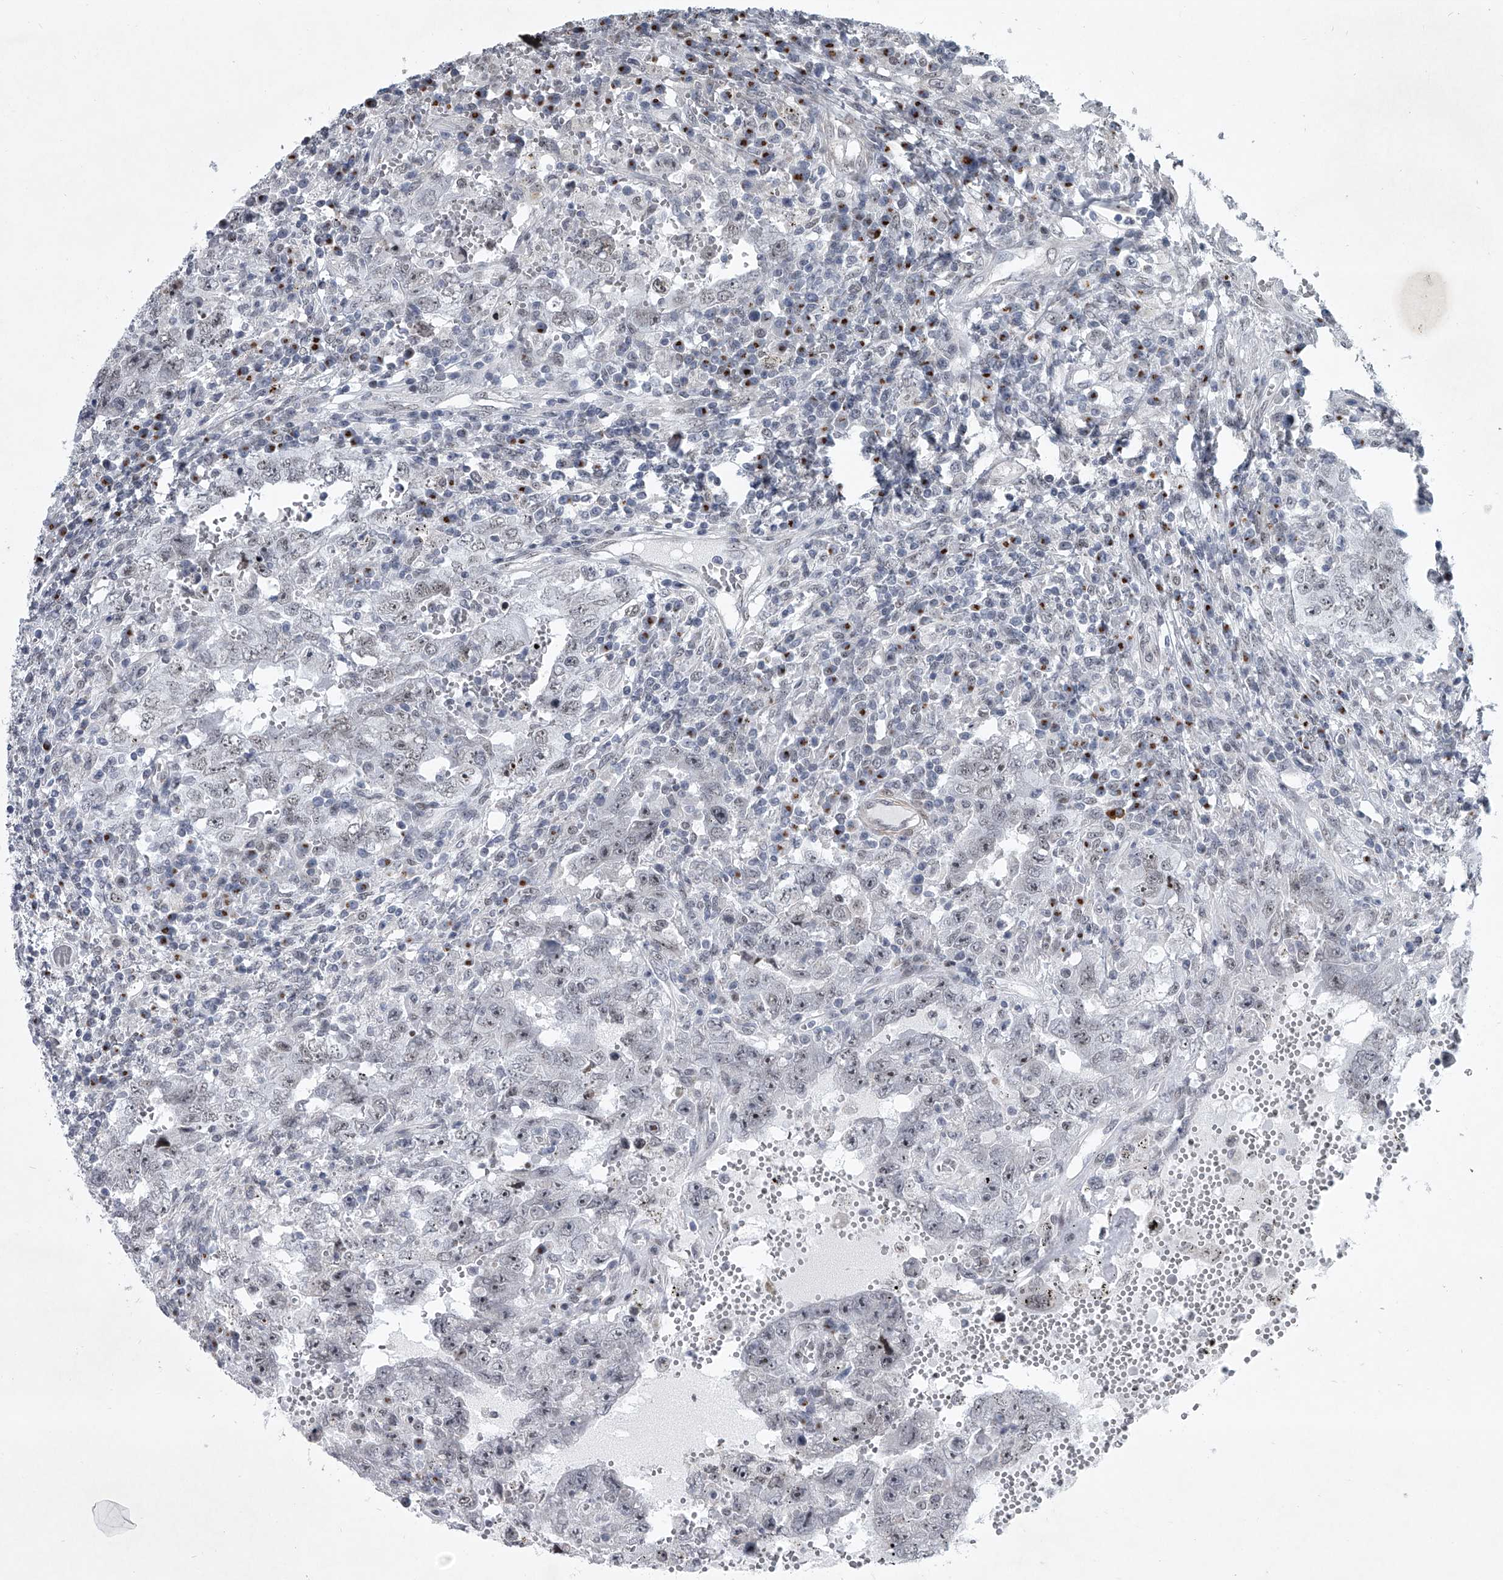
{"staining": {"intensity": "negative", "quantity": "none", "location": "none"}, "tissue": "testis cancer", "cell_type": "Tumor cells", "image_type": "cancer", "snomed": [{"axis": "morphology", "description": "Carcinoma, Embryonal, NOS"}, {"axis": "topography", "description": "Testis"}], "caption": "The immunohistochemistry (IHC) micrograph has no significant expression in tumor cells of testis embryonal carcinoma tissue. (DAB (3,3'-diaminobenzidine) IHC, high magnification).", "gene": "MLLT1", "patient": {"sex": "male", "age": 26}}